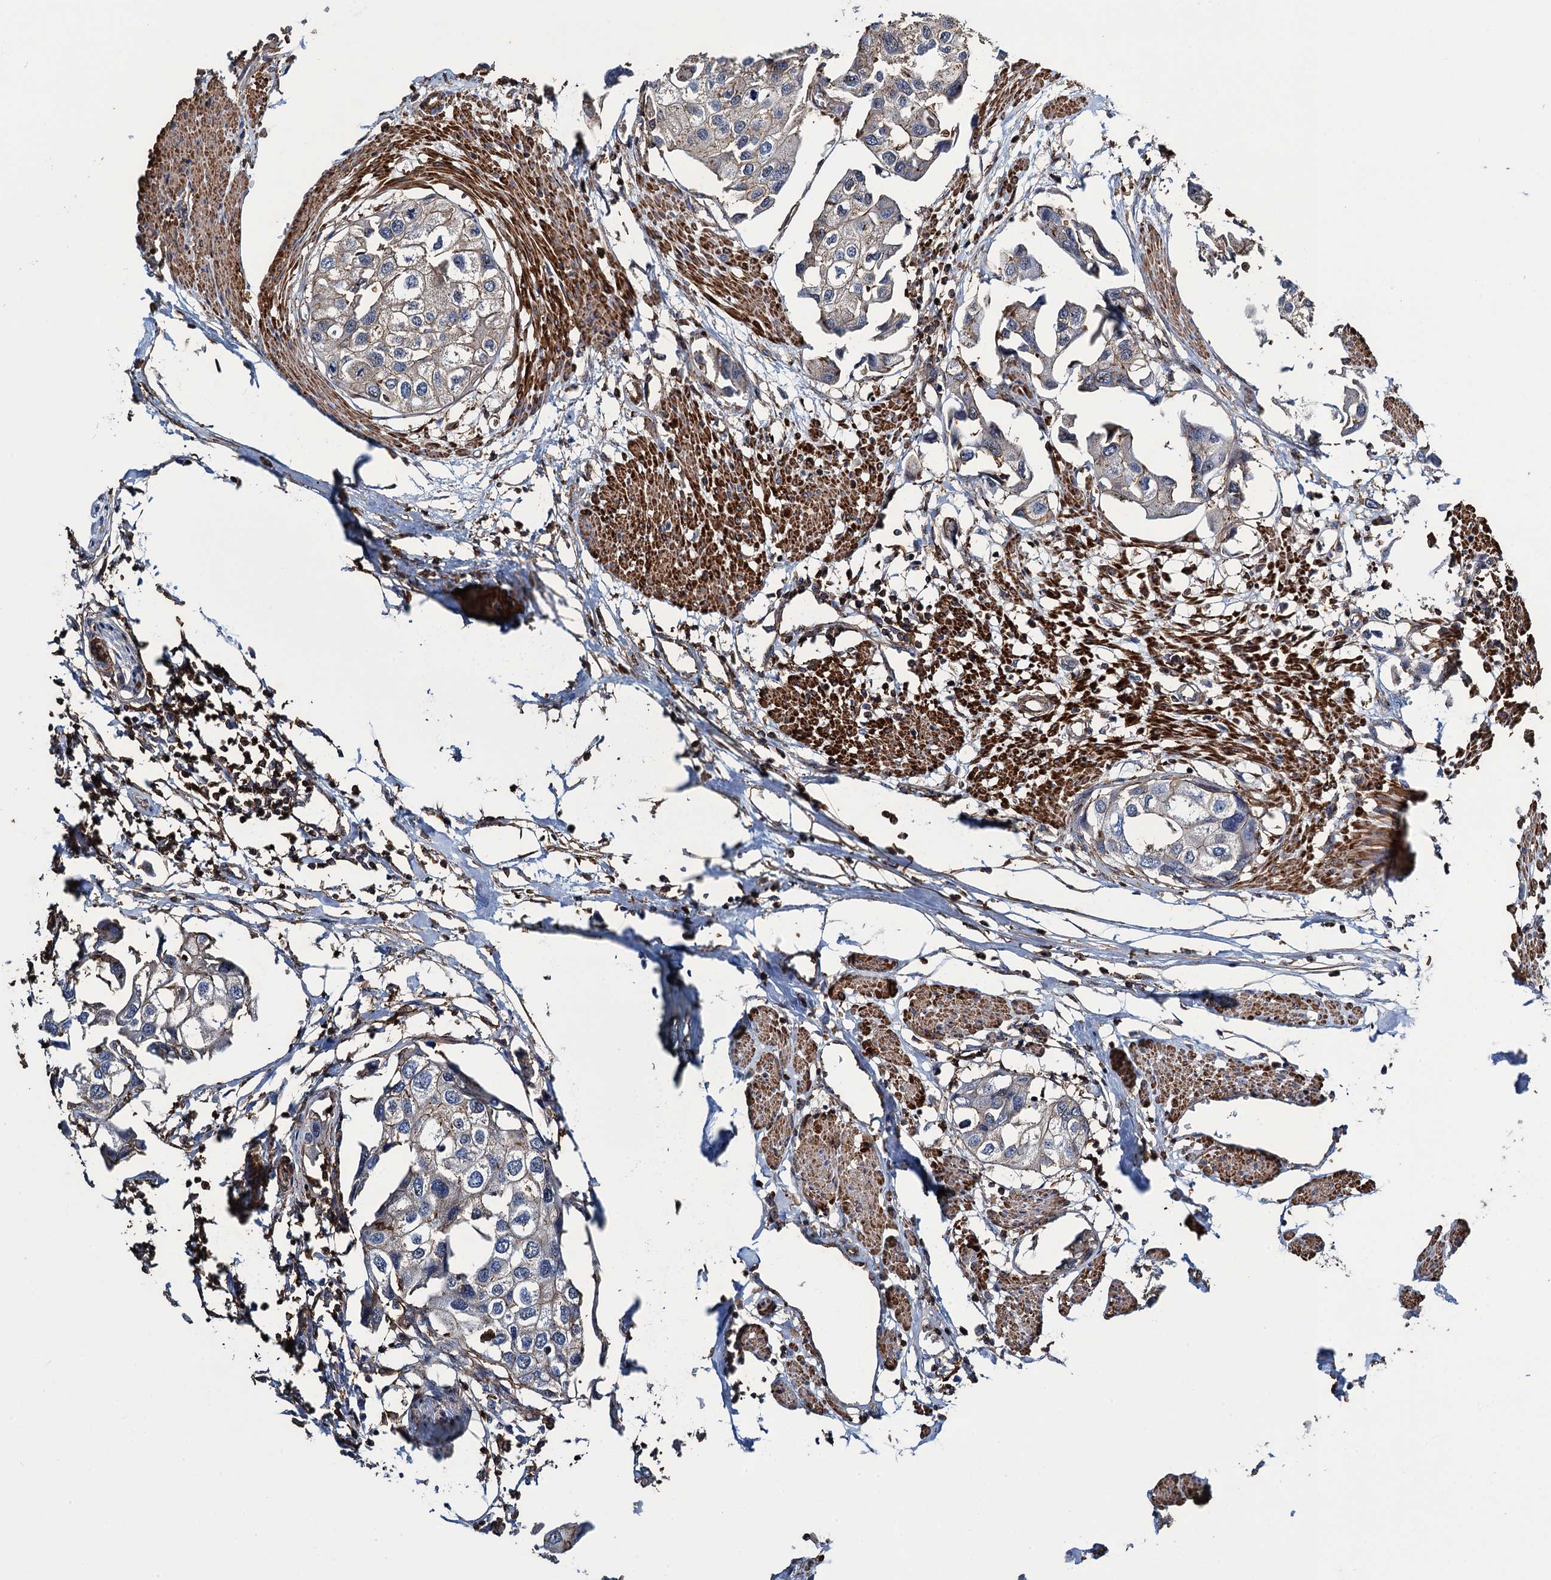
{"staining": {"intensity": "negative", "quantity": "none", "location": "none"}, "tissue": "urothelial cancer", "cell_type": "Tumor cells", "image_type": "cancer", "snomed": [{"axis": "morphology", "description": "Urothelial carcinoma, High grade"}, {"axis": "topography", "description": "Urinary bladder"}], "caption": "There is no significant staining in tumor cells of urothelial cancer.", "gene": "PROSER2", "patient": {"sex": "male", "age": 64}}